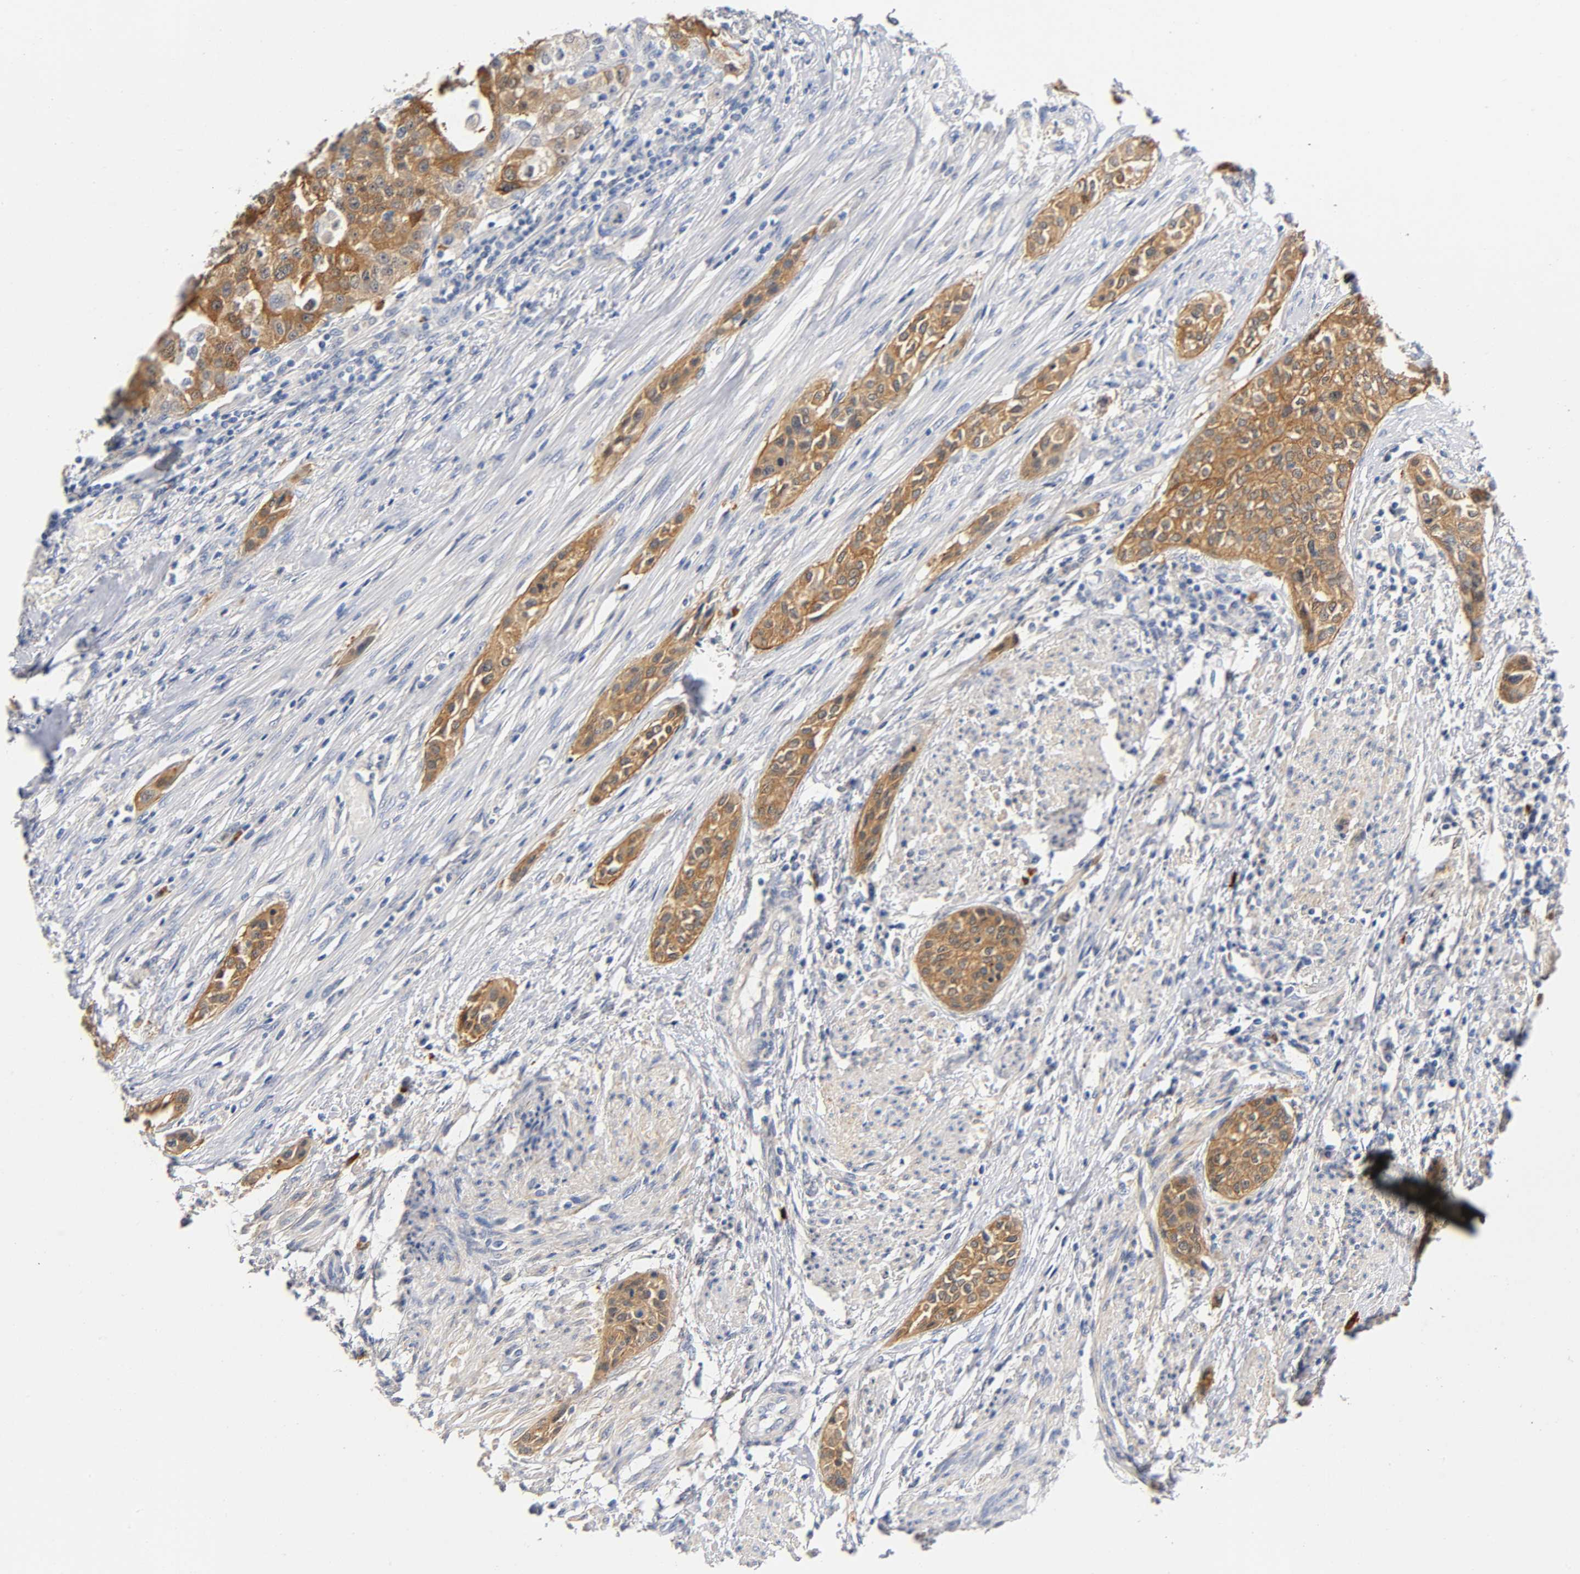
{"staining": {"intensity": "moderate", "quantity": ">75%", "location": "cytoplasmic/membranous"}, "tissue": "urothelial cancer", "cell_type": "Tumor cells", "image_type": "cancer", "snomed": [{"axis": "morphology", "description": "Urothelial carcinoma, High grade"}, {"axis": "topography", "description": "Urinary bladder"}], "caption": "Immunohistochemistry (IHC) staining of urothelial cancer, which shows medium levels of moderate cytoplasmic/membranous positivity in approximately >75% of tumor cells indicating moderate cytoplasmic/membranous protein staining. The staining was performed using DAB (3,3'-diaminobenzidine) (brown) for protein detection and nuclei were counterstained in hematoxylin (blue).", "gene": "TNC", "patient": {"sex": "male", "age": 74}}